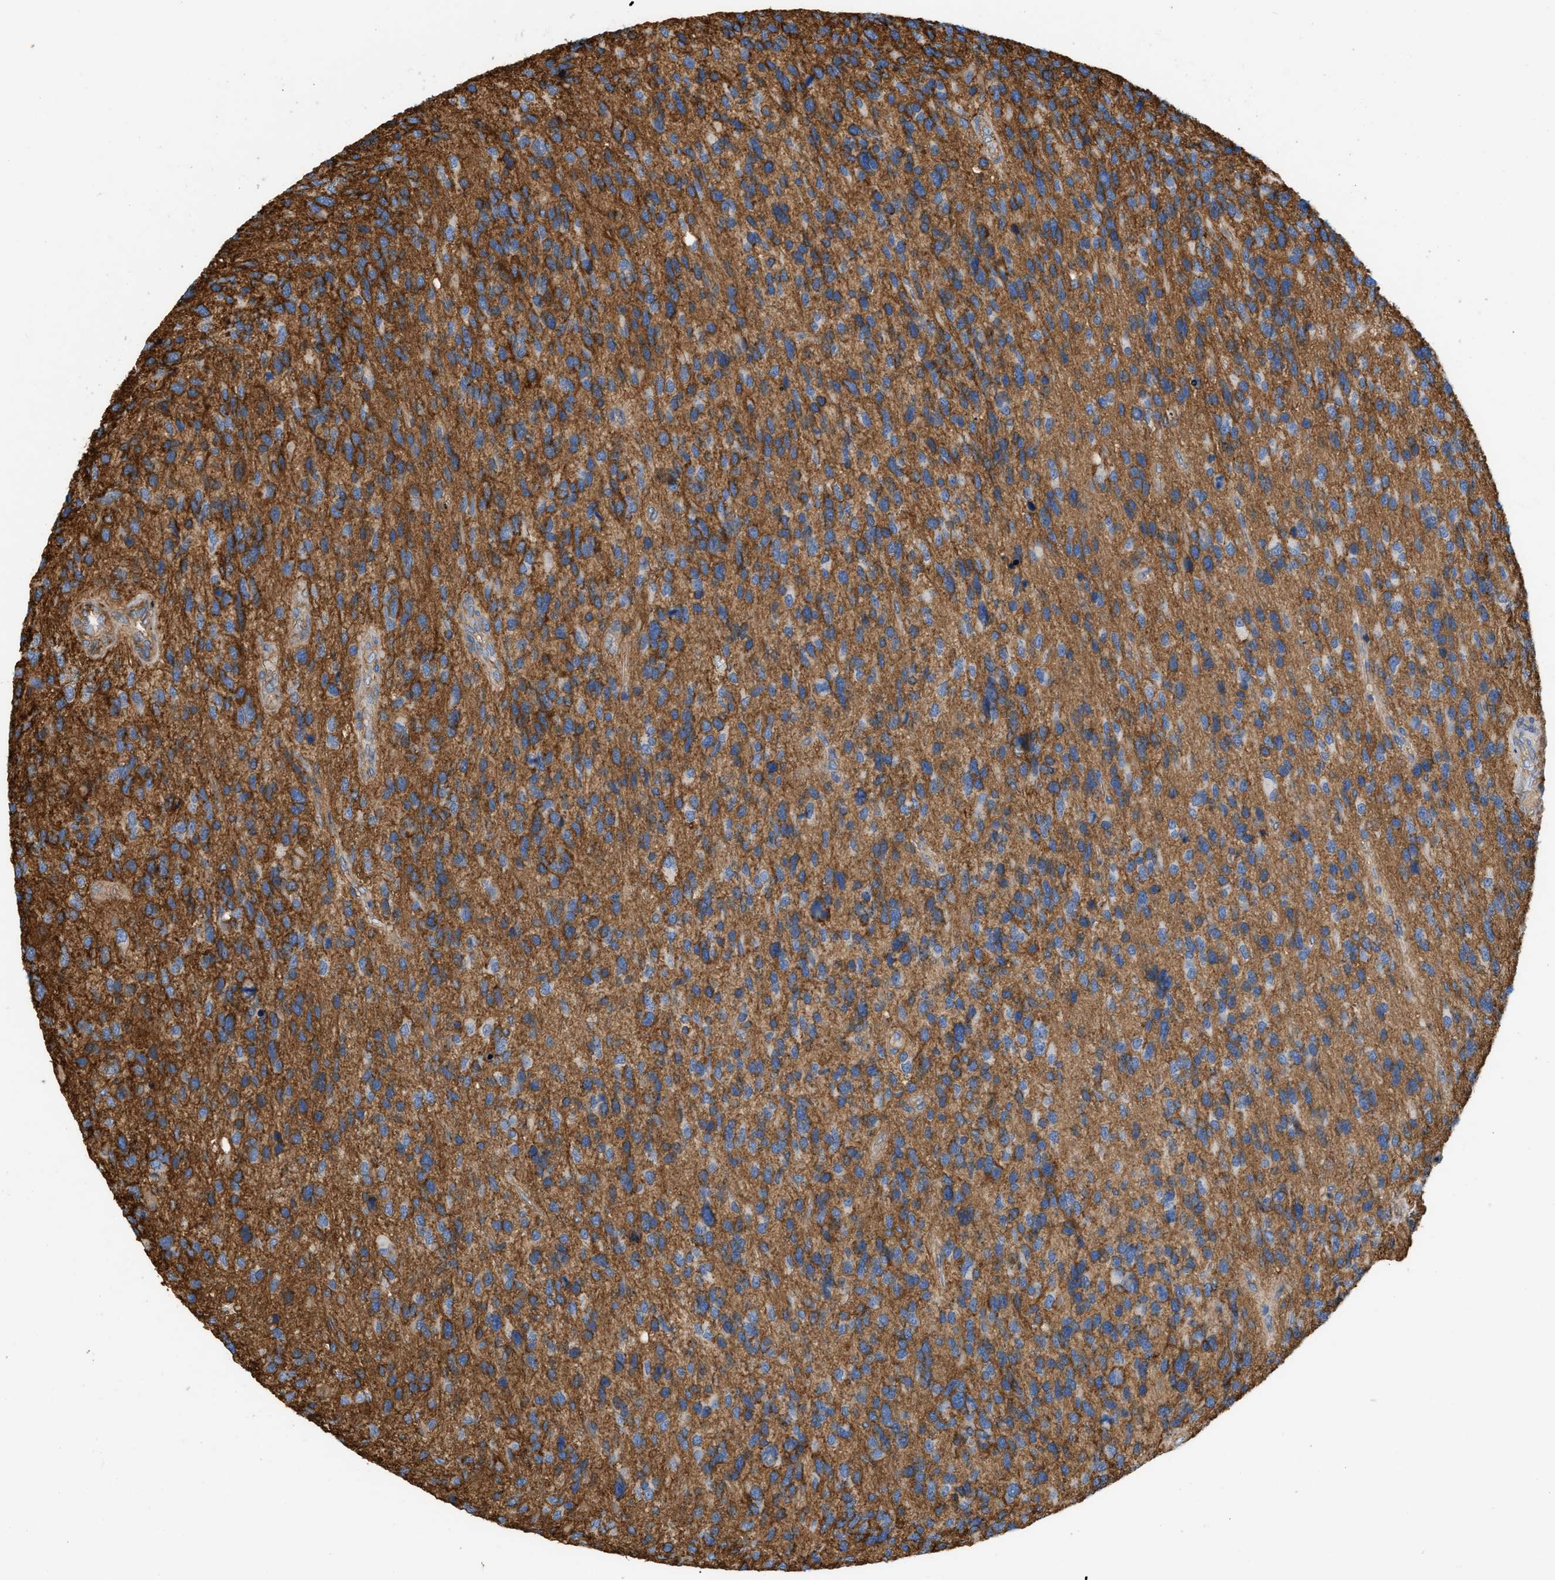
{"staining": {"intensity": "strong", "quantity": ">75%", "location": "cytoplasmic/membranous"}, "tissue": "glioma", "cell_type": "Tumor cells", "image_type": "cancer", "snomed": [{"axis": "morphology", "description": "Glioma, malignant, High grade"}, {"axis": "topography", "description": "Brain"}], "caption": "Immunohistochemistry micrograph of glioma stained for a protein (brown), which demonstrates high levels of strong cytoplasmic/membranous positivity in about >75% of tumor cells.", "gene": "GNB4", "patient": {"sex": "female", "age": 58}}